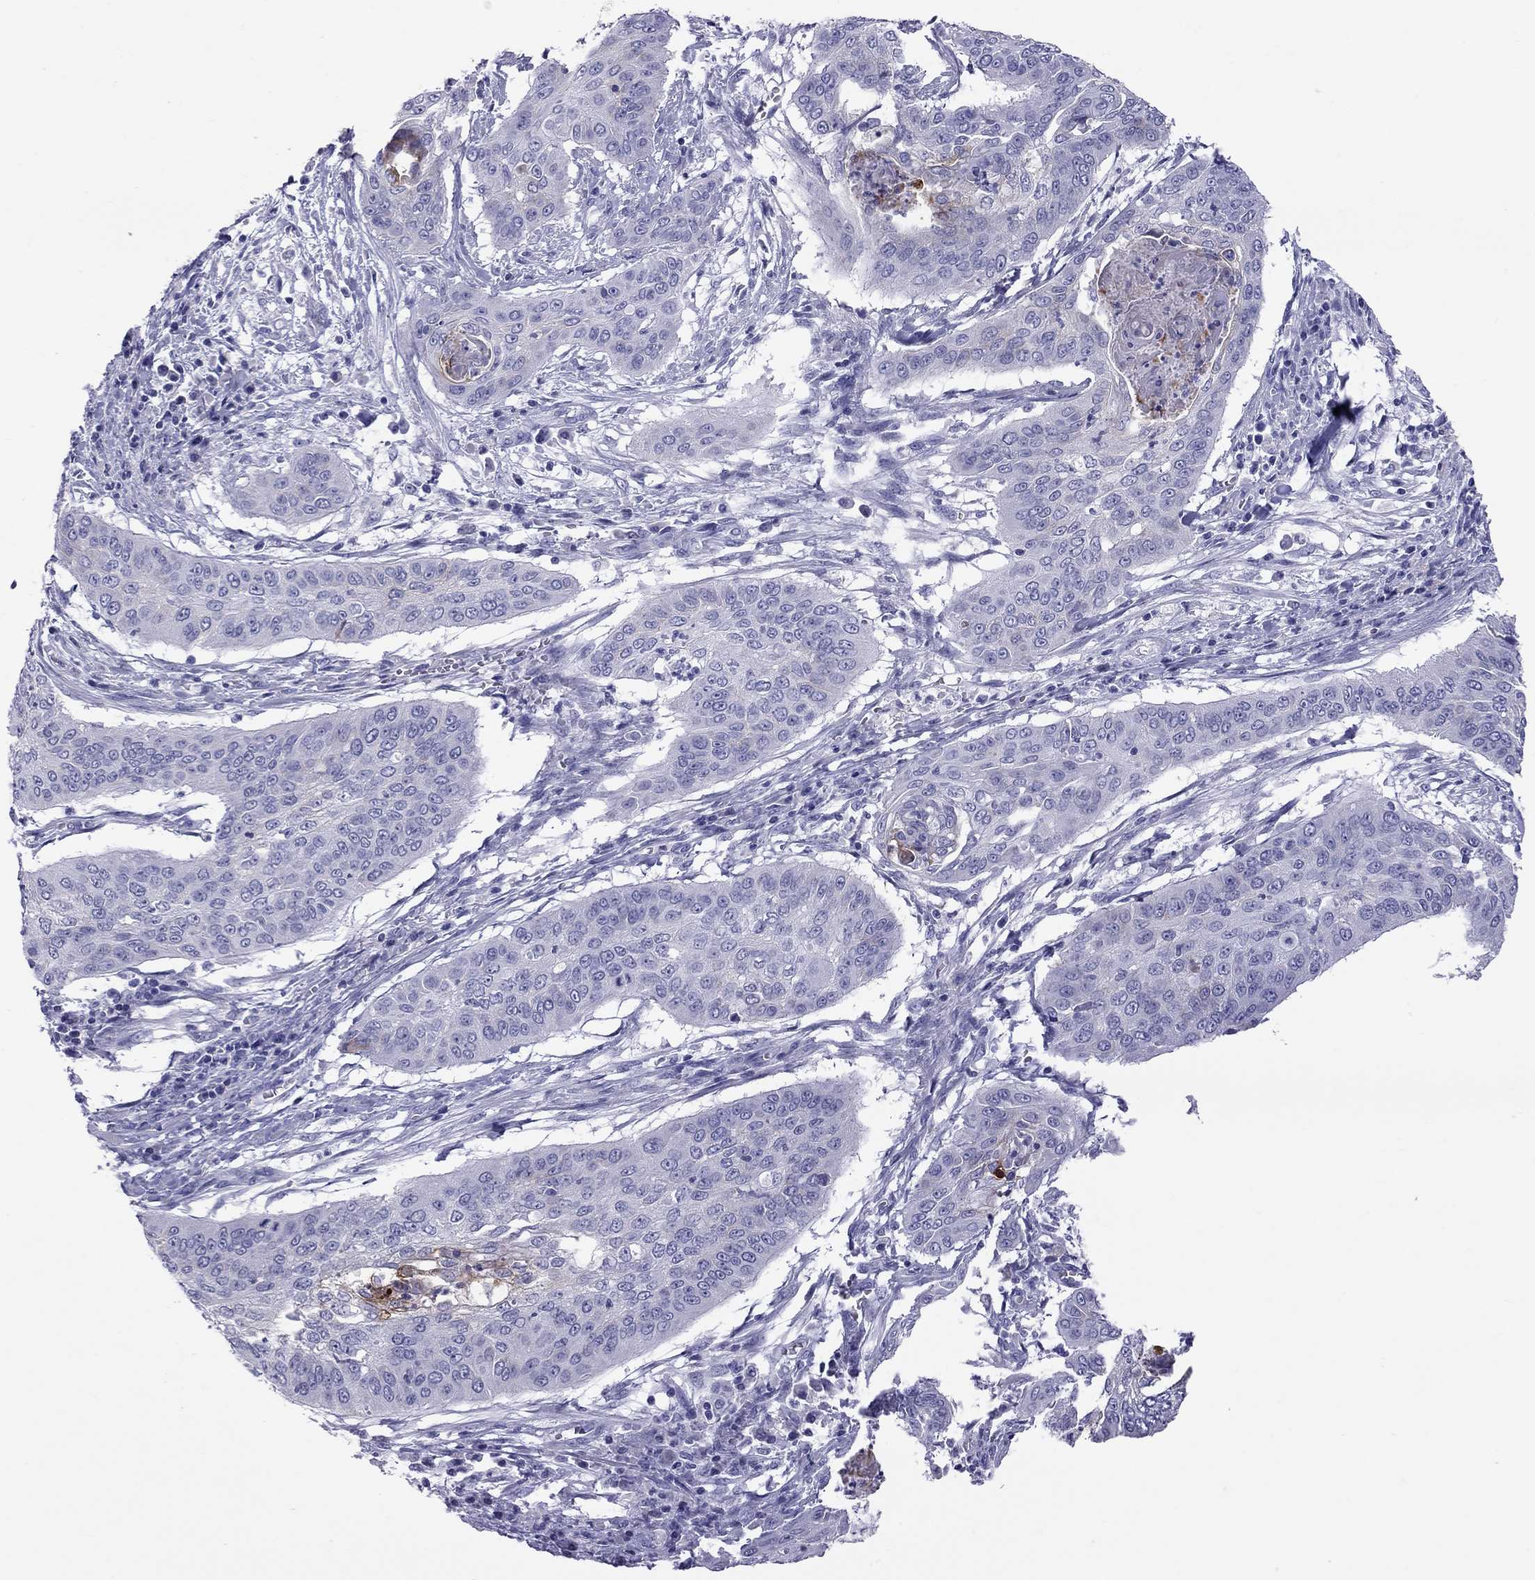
{"staining": {"intensity": "negative", "quantity": "none", "location": "none"}, "tissue": "cervical cancer", "cell_type": "Tumor cells", "image_type": "cancer", "snomed": [{"axis": "morphology", "description": "Squamous cell carcinoma, NOS"}, {"axis": "topography", "description": "Cervix"}], "caption": "This photomicrograph is of cervical squamous cell carcinoma stained with immunohistochemistry (IHC) to label a protein in brown with the nuclei are counter-stained blue. There is no expression in tumor cells.", "gene": "MUC16", "patient": {"sex": "female", "age": 39}}